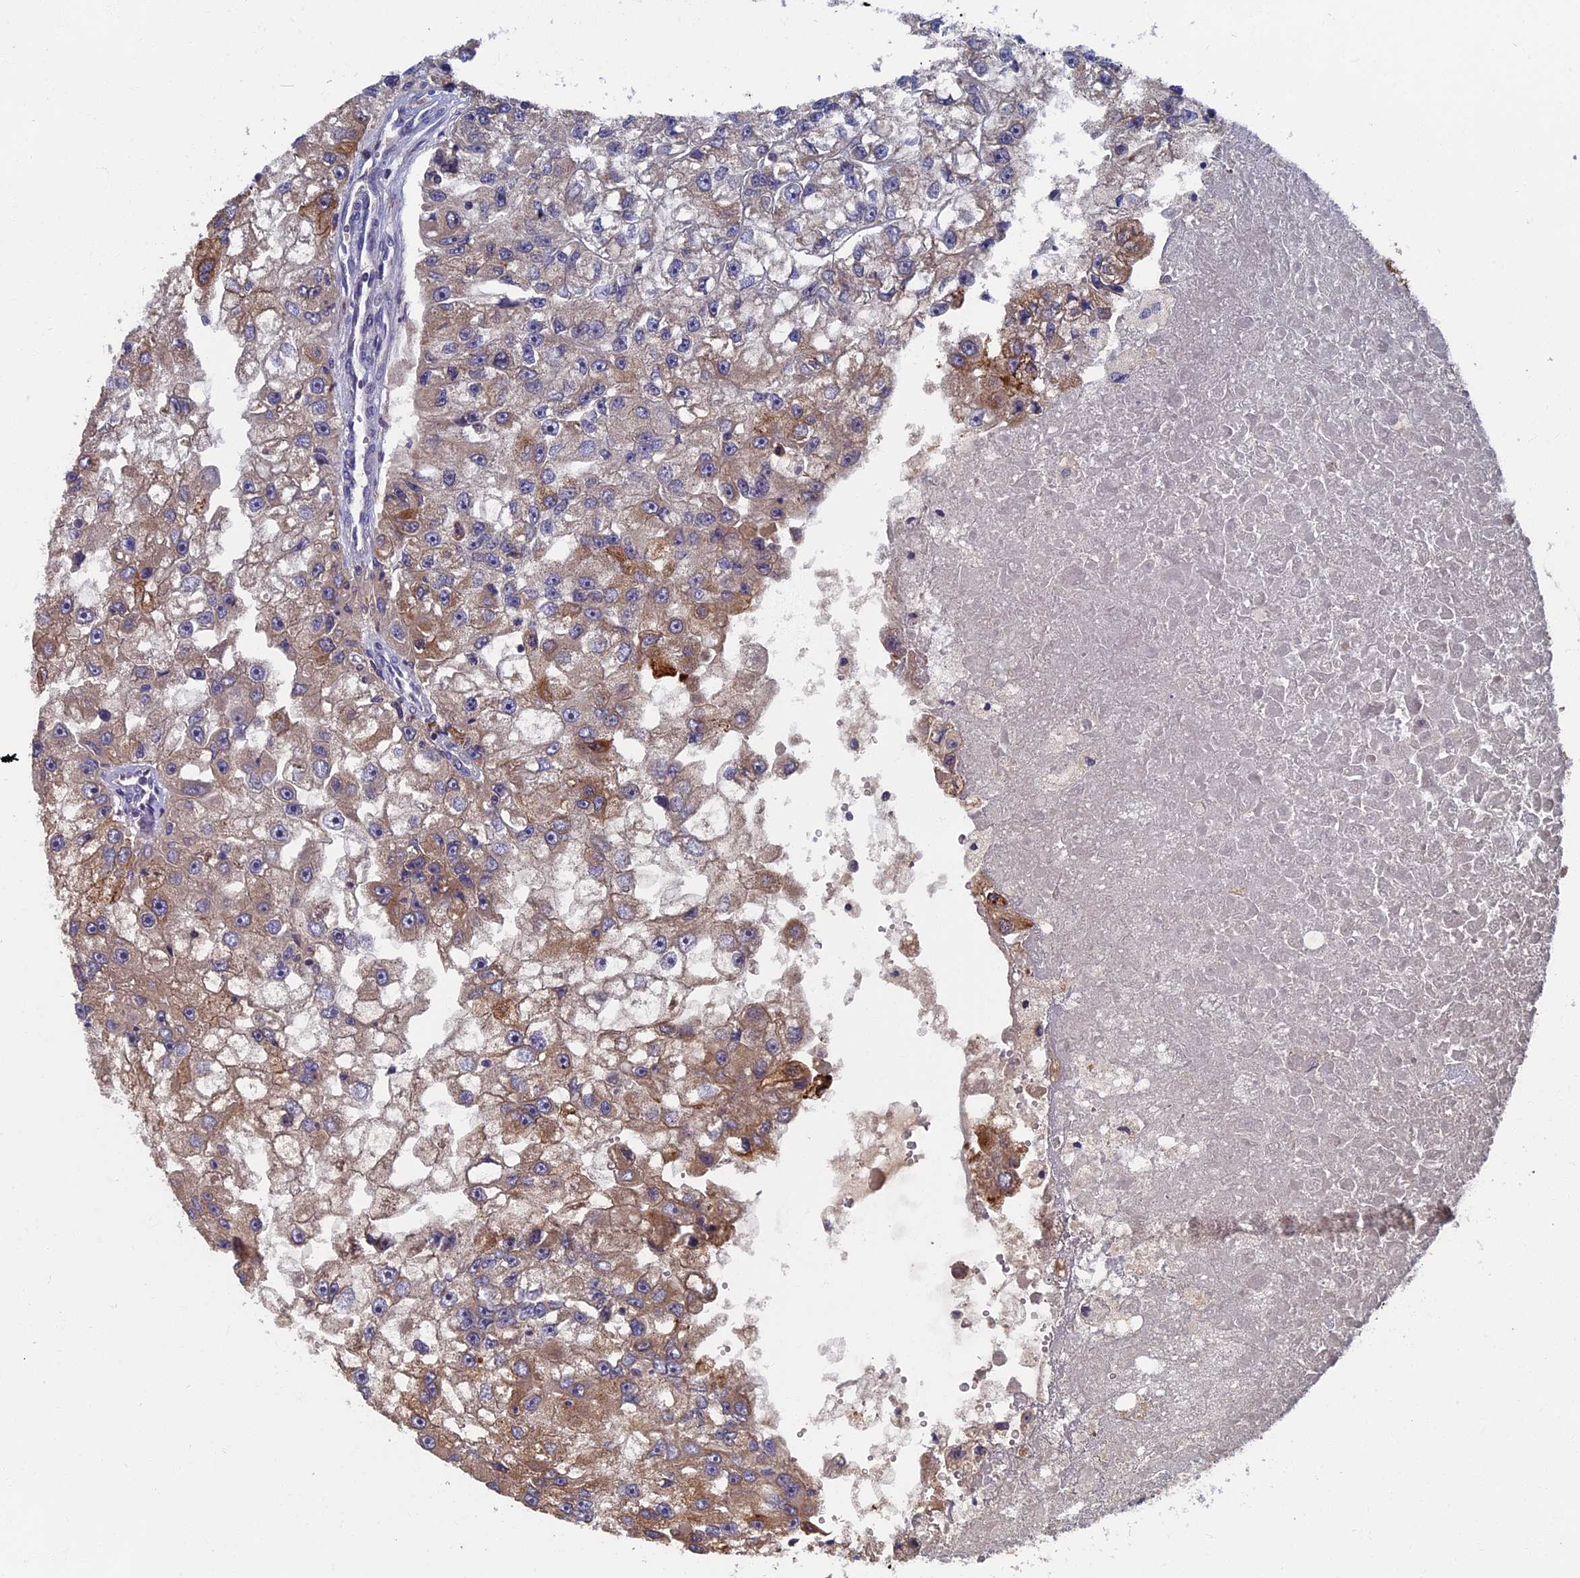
{"staining": {"intensity": "moderate", "quantity": "25%-75%", "location": "cytoplasmic/membranous"}, "tissue": "renal cancer", "cell_type": "Tumor cells", "image_type": "cancer", "snomed": [{"axis": "morphology", "description": "Adenocarcinoma, NOS"}, {"axis": "topography", "description": "Kidney"}], "caption": "Moderate cytoplasmic/membranous positivity for a protein is identified in about 25%-75% of tumor cells of adenocarcinoma (renal) using IHC.", "gene": "TNK2", "patient": {"sex": "male", "age": 63}}